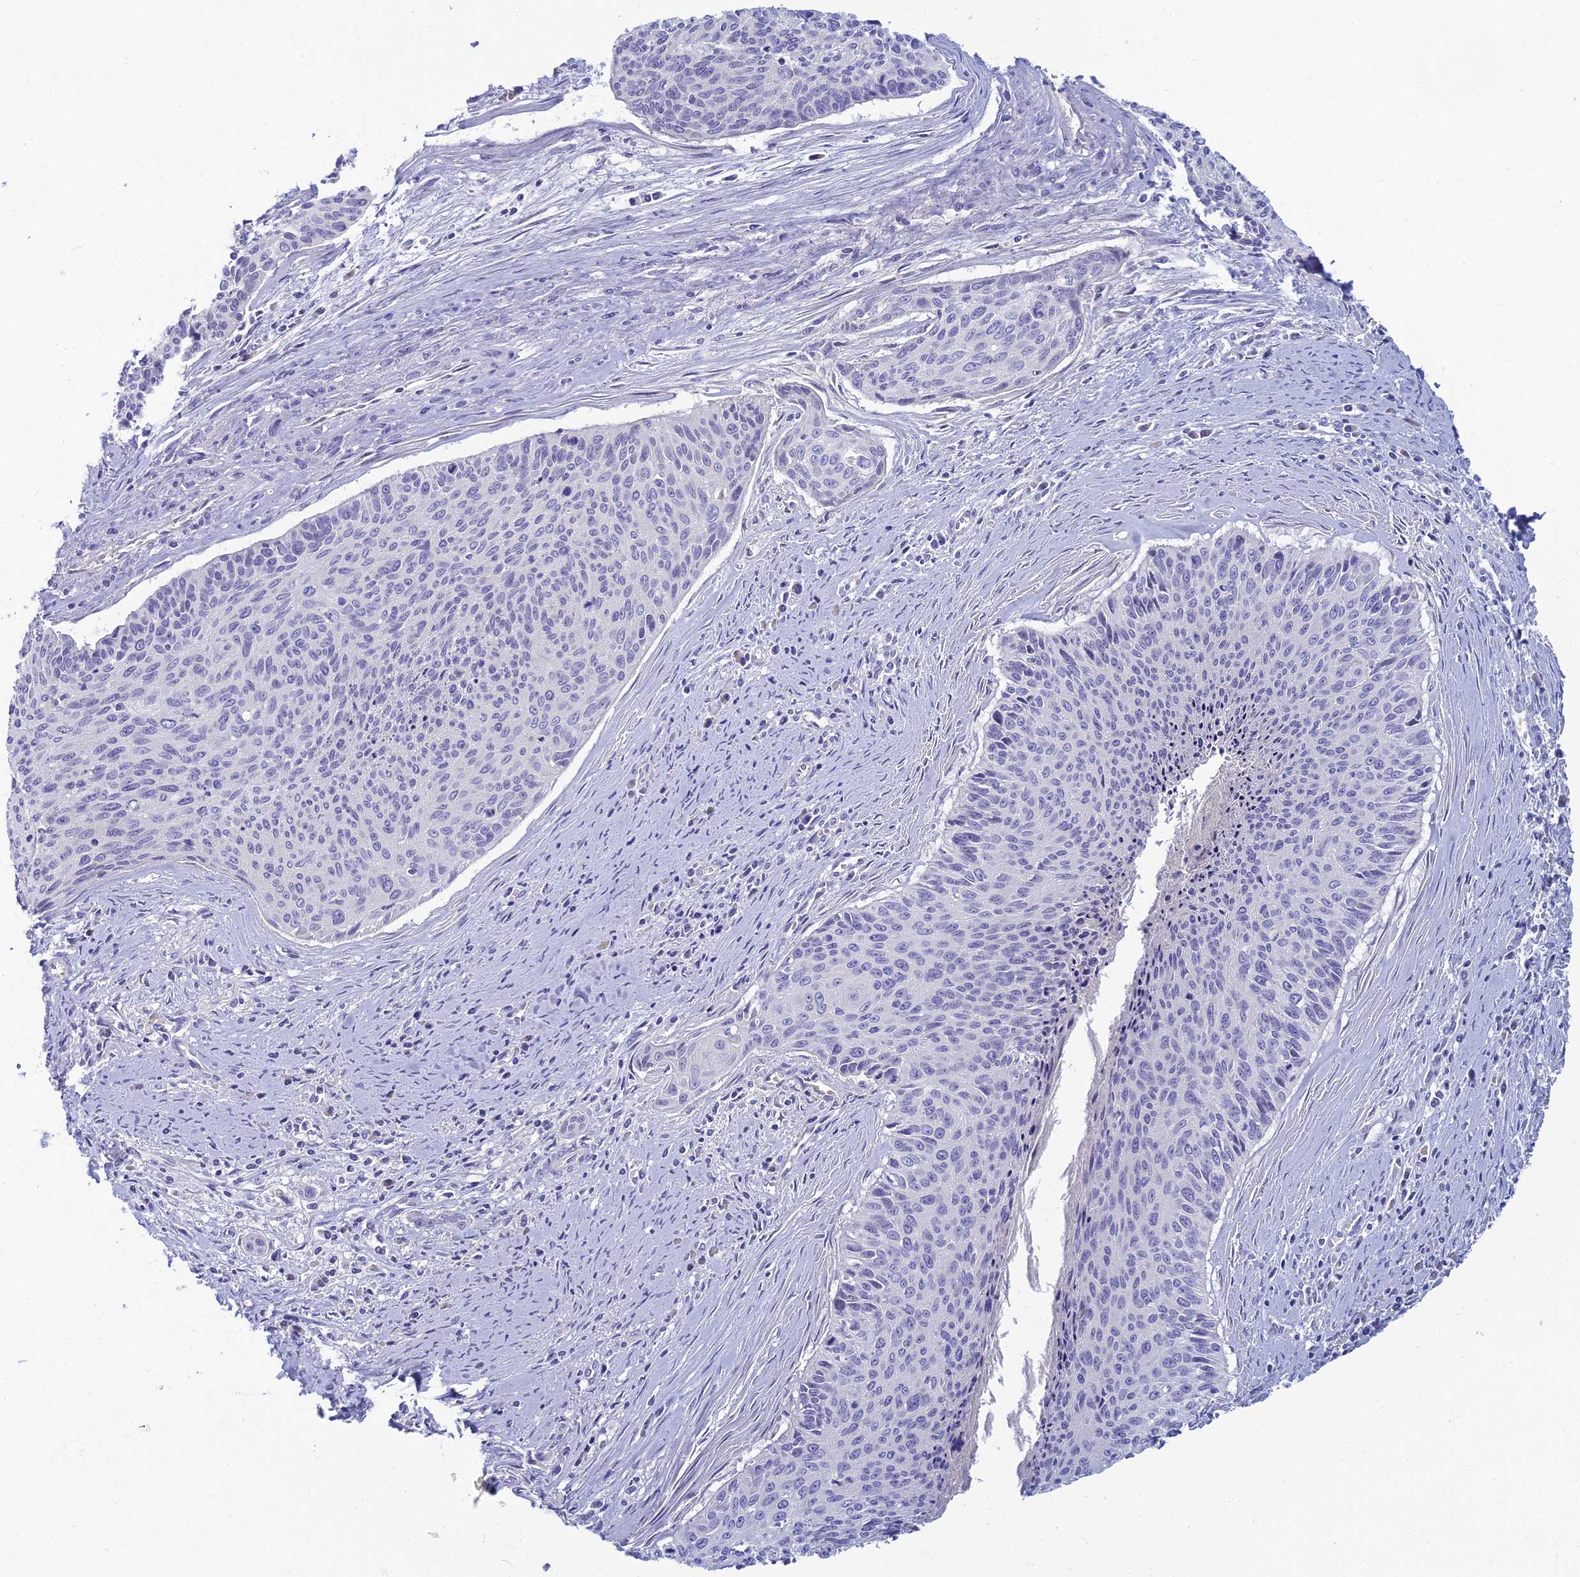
{"staining": {"intensity": "negative", "quantity": "none", "location": "none"}, "tissue": "cervical cancer", "cell_type": "Tumor cells", "image_type": "cancer", "snomed": [{"axis": "morphology", "description": "Squamous cell carcinoma, NOS"}, {"axis": "topography", "description": "Cervix"}], "caption": "Immunohistochemistry of squamous cell carcinoma (cervical) shows no staining in tumor cells.", "gene": "SLC25A41", "patient": {"sex": "female", "age": 55}}